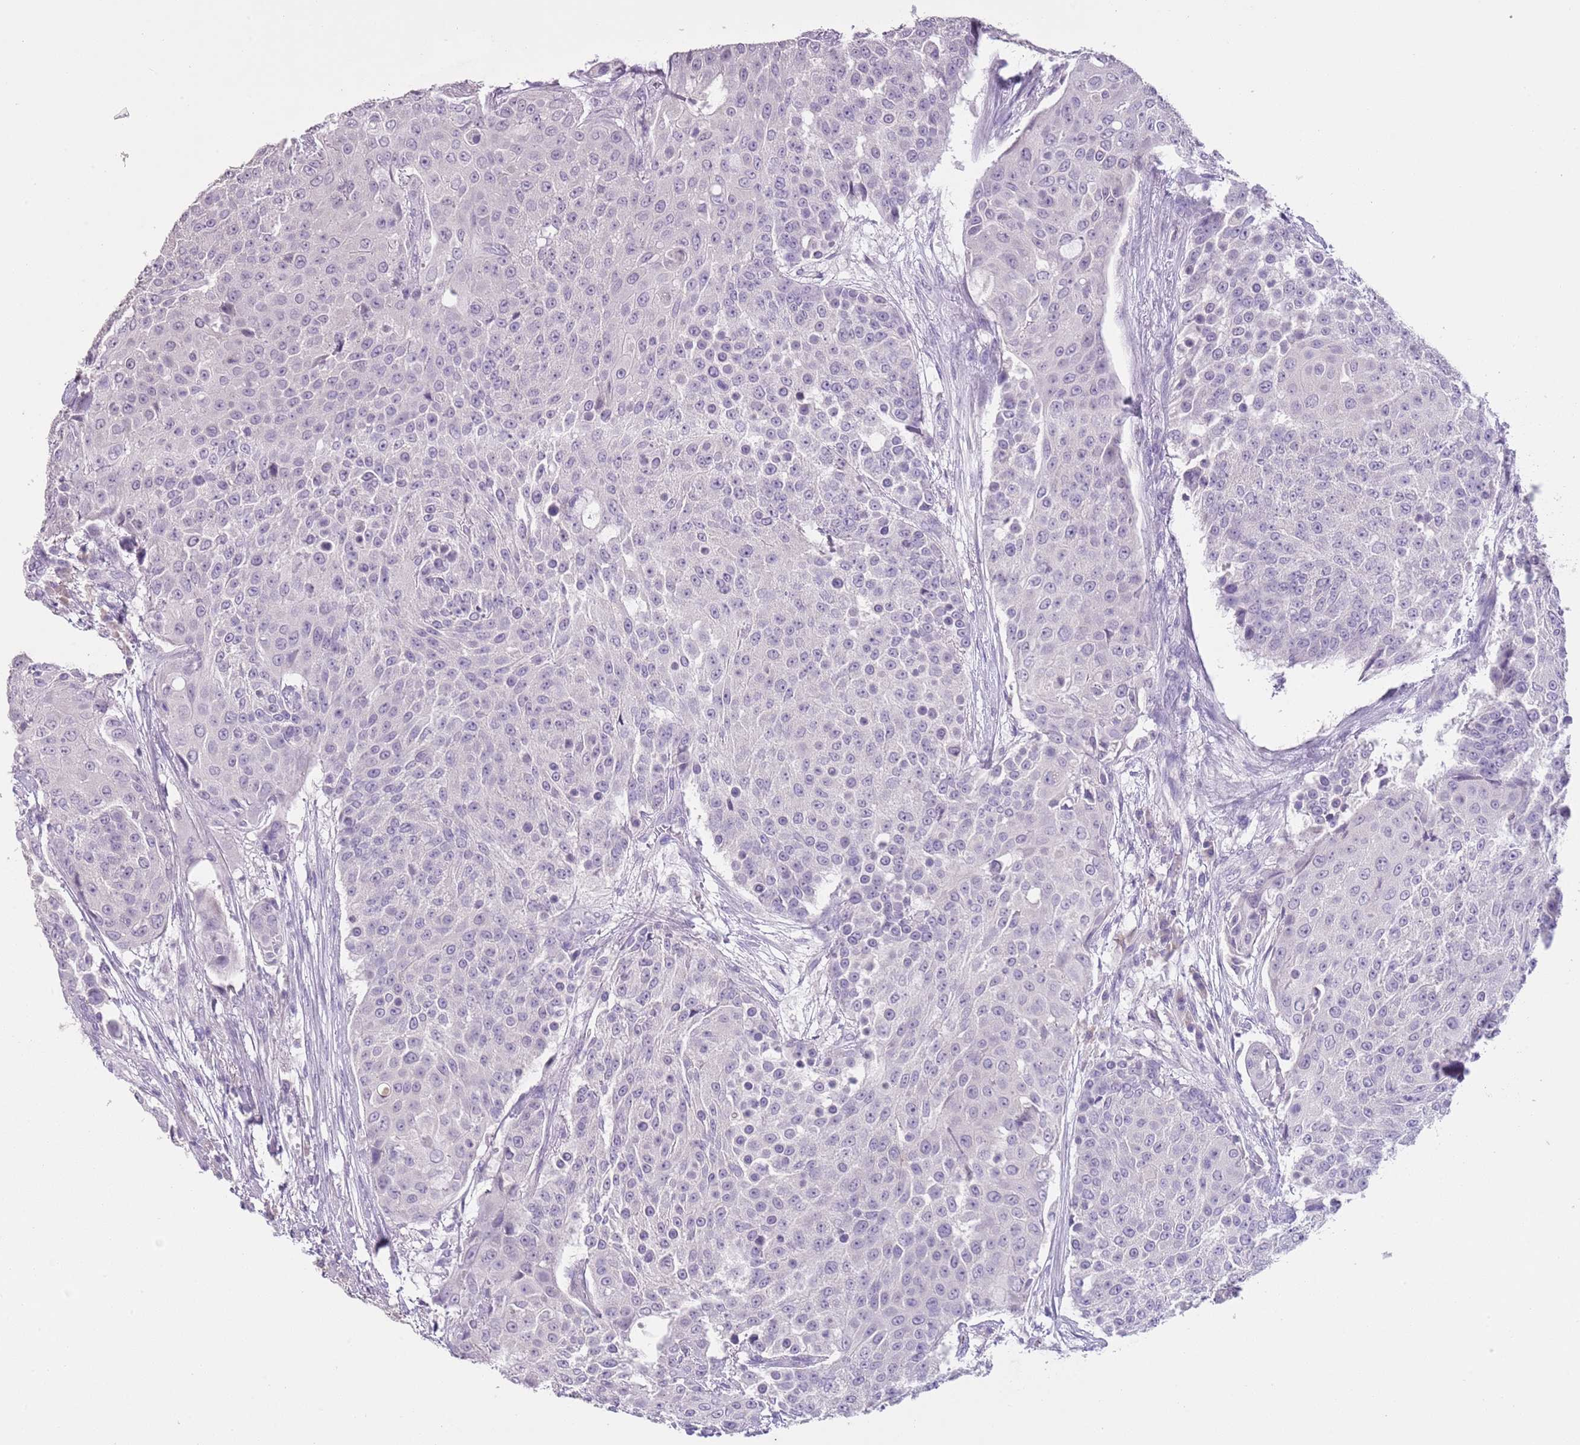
{"staining": {"intensity": "negative", "quantity": "none", "location": "none"}, "tissue": "urothelial cancer", "cell_type": "Tumor cells", "image_type": "cancer", "snomed": [{"axis": "morphology", "description": "Urothelial carcinoma, High grade"}, {"axis": "topography", "description": "Urinary bladder"}], "caption": "DAB immunohistochemical staining of urothelial cancer demonstrates no significant positivity in tumor cells.", "gene": "SLC35E3", "patient": {"sex": "female", "age": 63}}